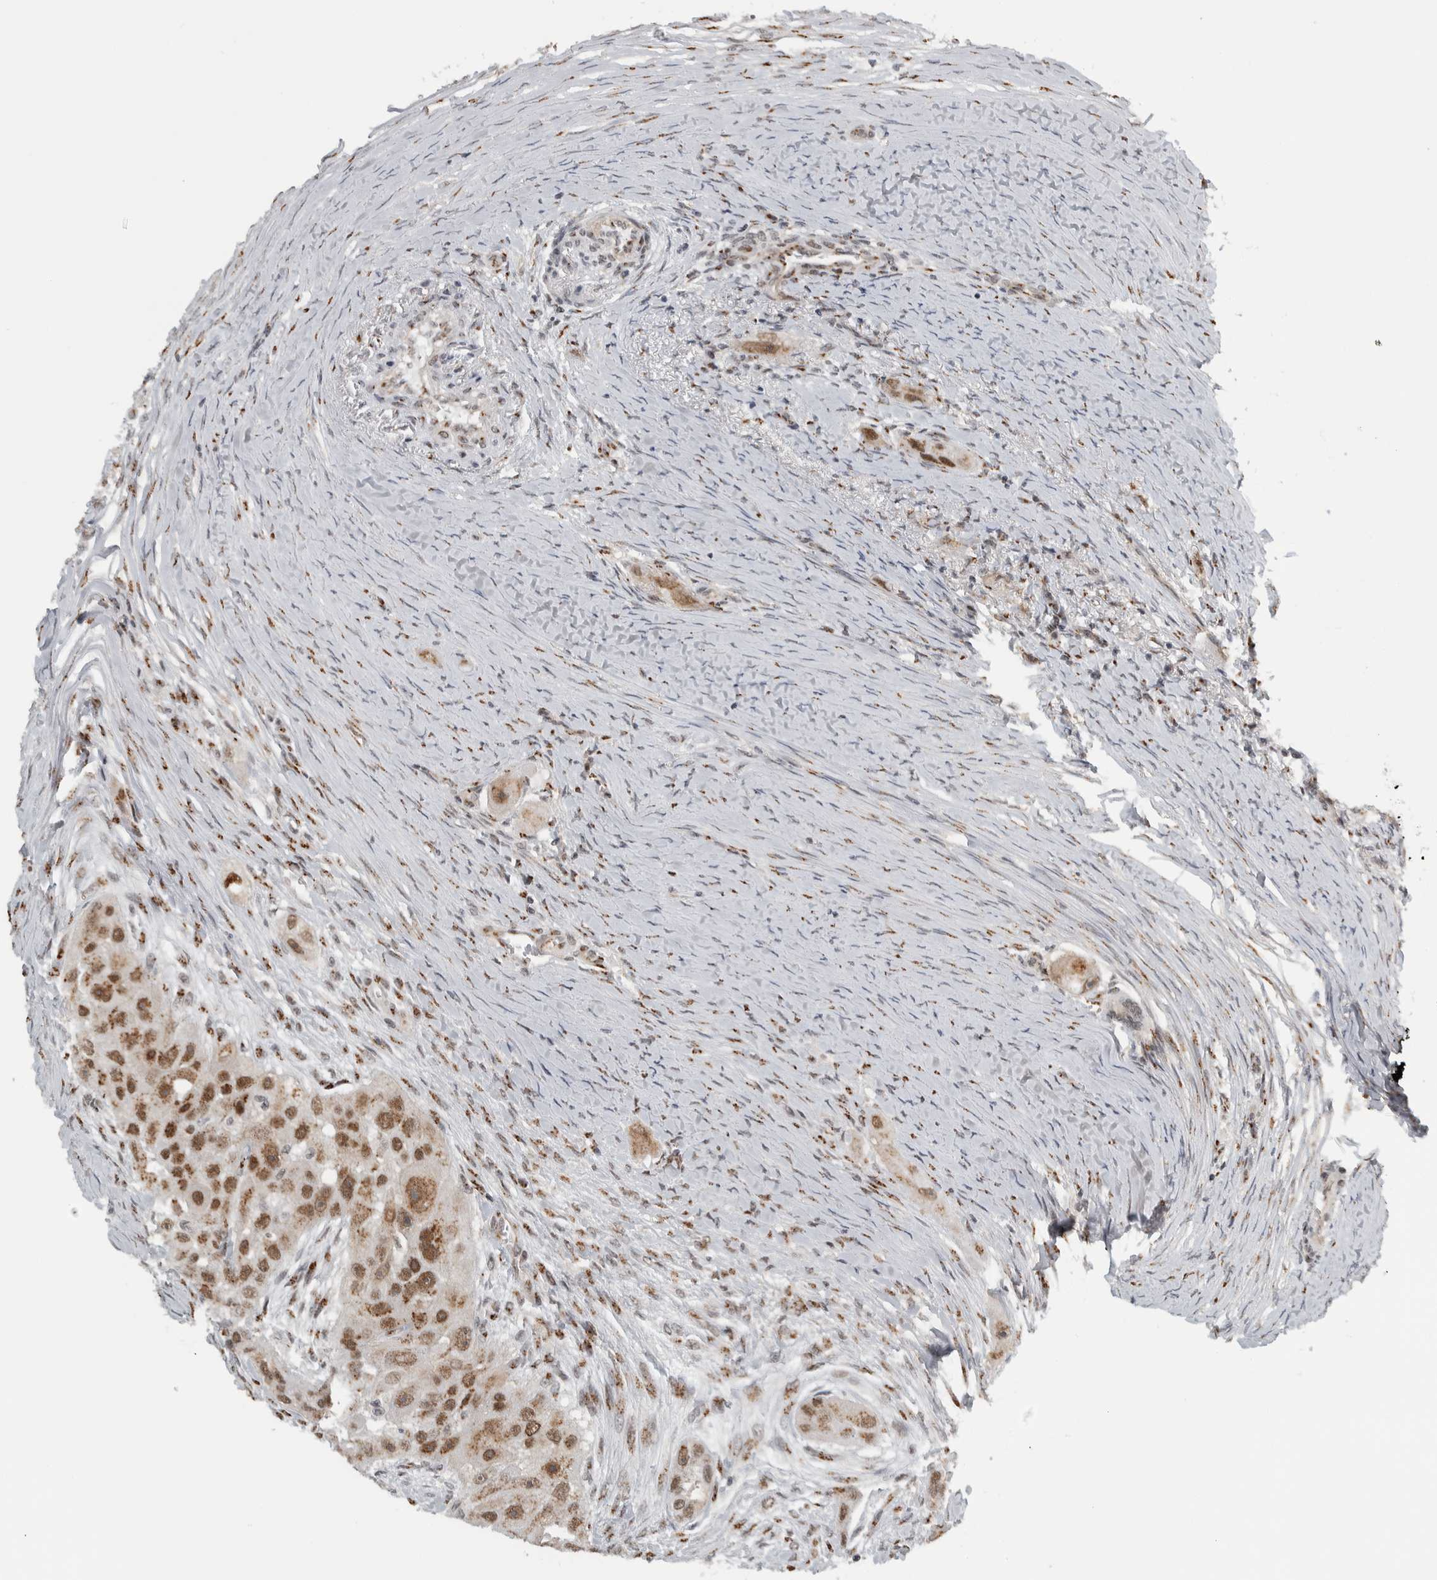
{"staining": {"intensity": "moderate", "quantity": ">75%", "location": "cytoplasmic/membranous,nuclear"}, "tissue": "head and neck cancer", "cell_type": "Tumor cells", "image_type": "cancer", "snomed": [{"axis": "morphology", "description": "Normal tissue, NOS"}, {"axis": "morphology", "description": "Squamous cell carcinoma, NOS"}, {"axis": "topography", "description": "Skeletal muscle"}, {"axis": "topography", "description": "Head-Neck"}], "caption": "The photomicrograph shows a brown stain indicating the presence of a protein in the cytoplasmic/membranous and nuclear of tumor cells in squamous cell carcinoma (head and neck). (Brightfield microscopy of DAB IHC at high magnification).", "gene": "ZMYND8", "patient": {"sex": "male", "age": 51}}